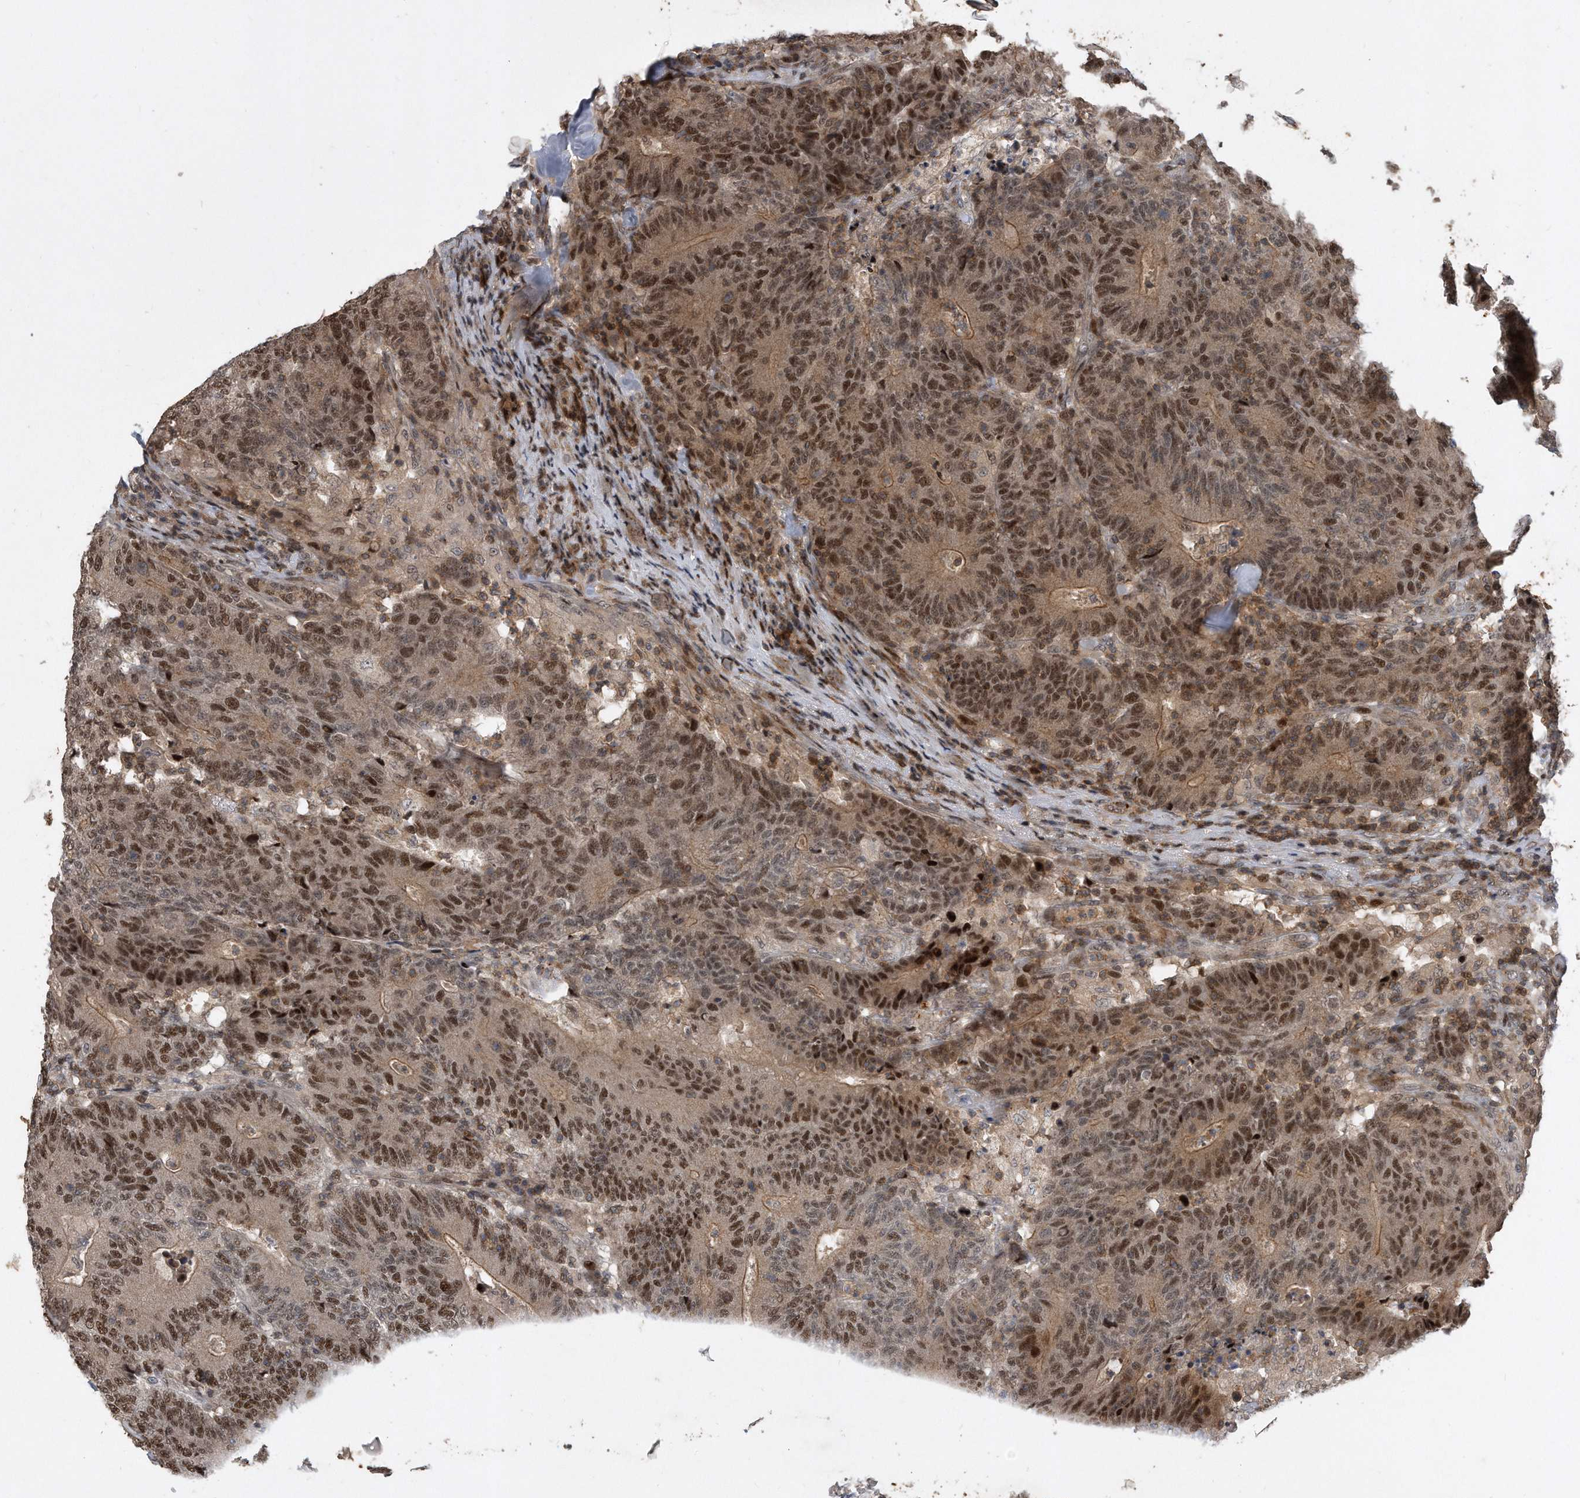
{"staining": {"intensity": "moderate", "quantity": ">75%", "location": "cytoplasmic/membranous,nuclear"}, "tissue": "colorectal cancer", "cell_type": "Tumor cells", "image_type": "cancer", "snomed": [{"axis": "morphology", "description": "Normal tissue, NOS"}, {"axis": "morphology", "description": "Adenocarcinoma, NOS"}, {"axis": "topography", "description": "Colon"}], "caption": "The micrograph exhibits a brown stain indicating the presence of a protein in the cytoplasmic/membranous and nuclear of tumor cells in colorectal adenocarcinoma. Using DAB (3,3'-diaminobenzidine) (brown) and hematoxylin (blue) stains, captured at high magnification using brightfield microscopy.", "gene": "PGBD2", "patient": {"sex": "female", "age": 75}}